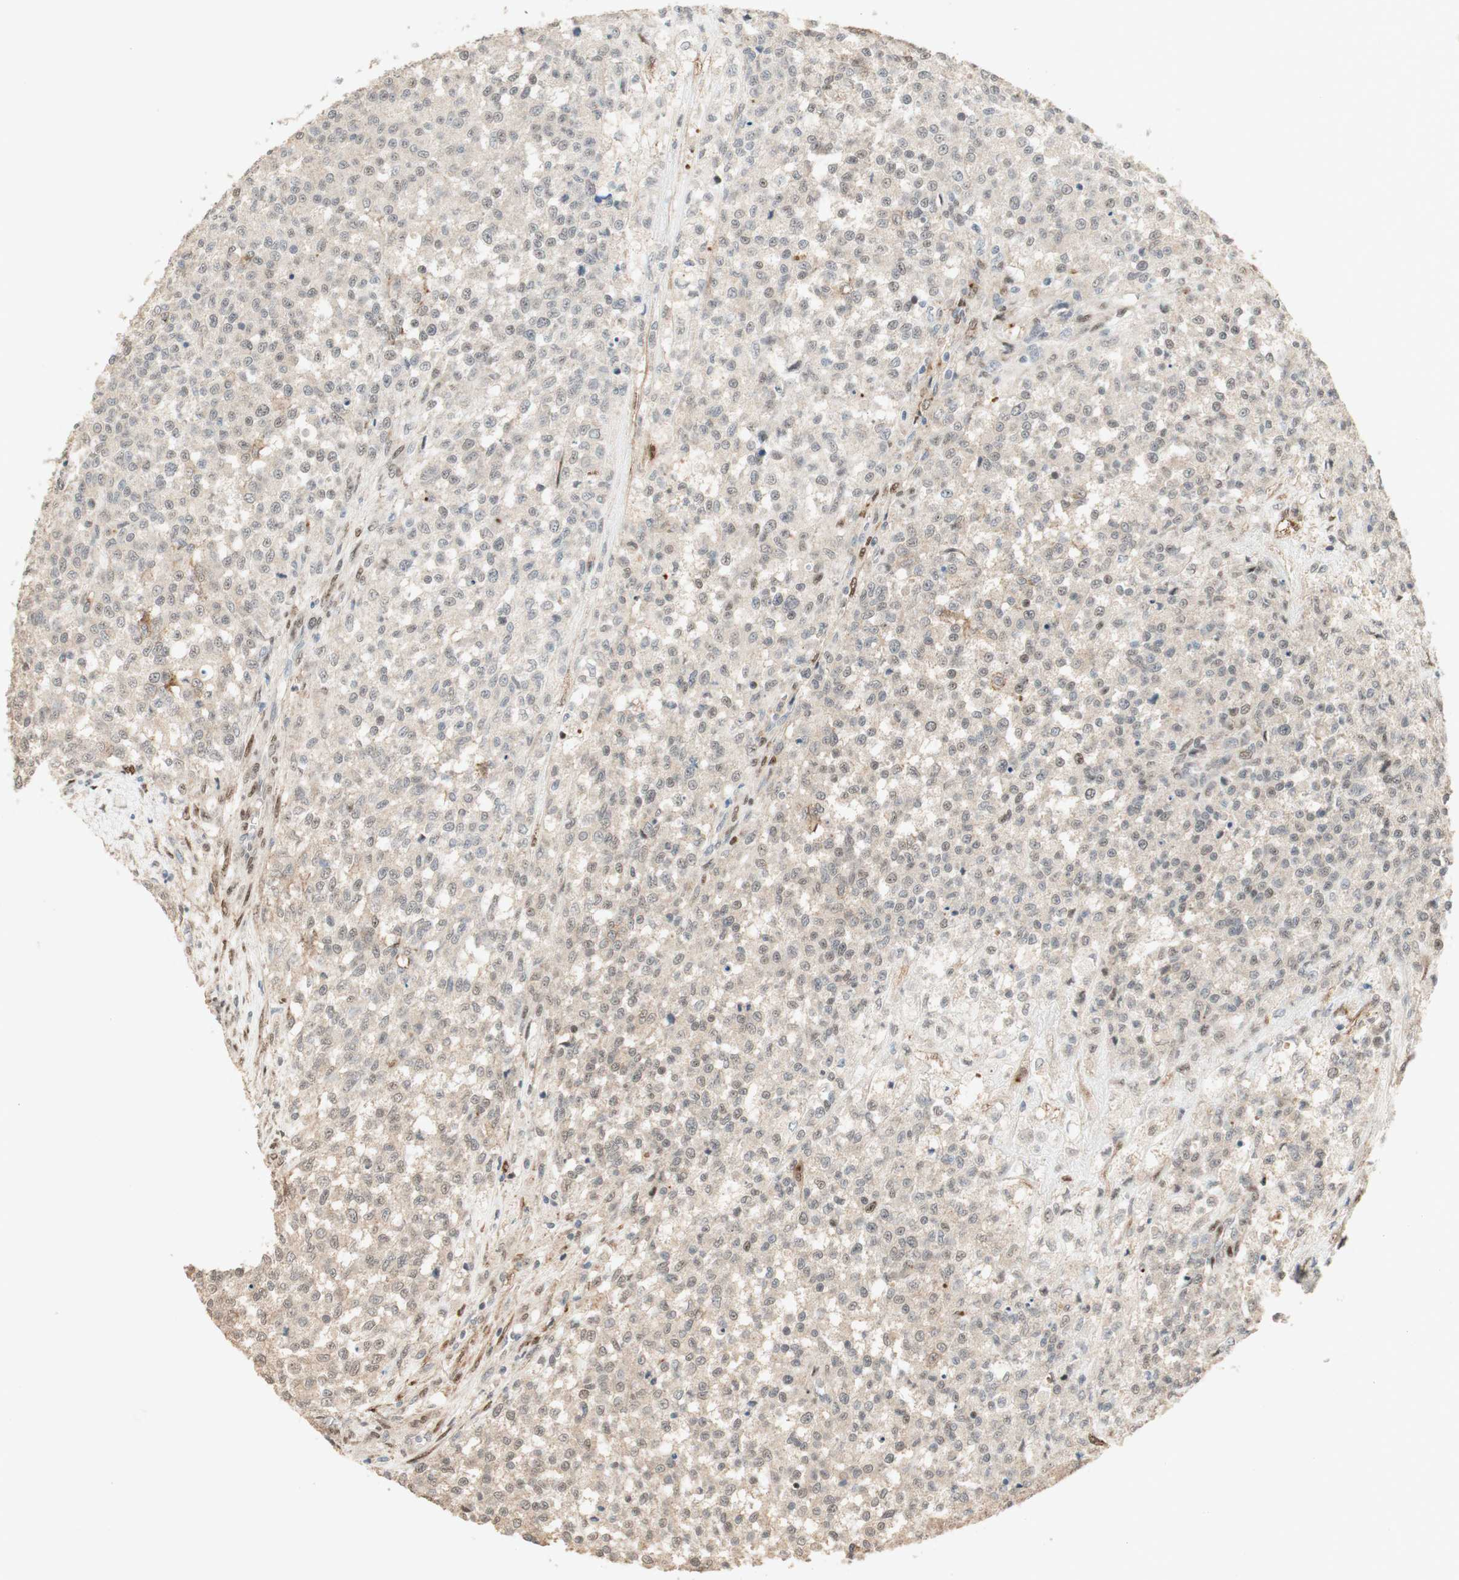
{"staining": {"intensity": "negative", "quantity": "none", "location": "none"}, "tissue": "testis cancer", "cell_type": "Tumor cells", "image_type": "cancer", "snomed": [{"axis": "morphology", "description": "Seminoma, NOS"}, {"axis": "topography", "description": "Testis"}], "caption": "The photomicrograph displays no staining of tumor cells in testis cancer (seminoma).", "gene": "FOXP1", "patient": {"sex": "male", "age": 59}}